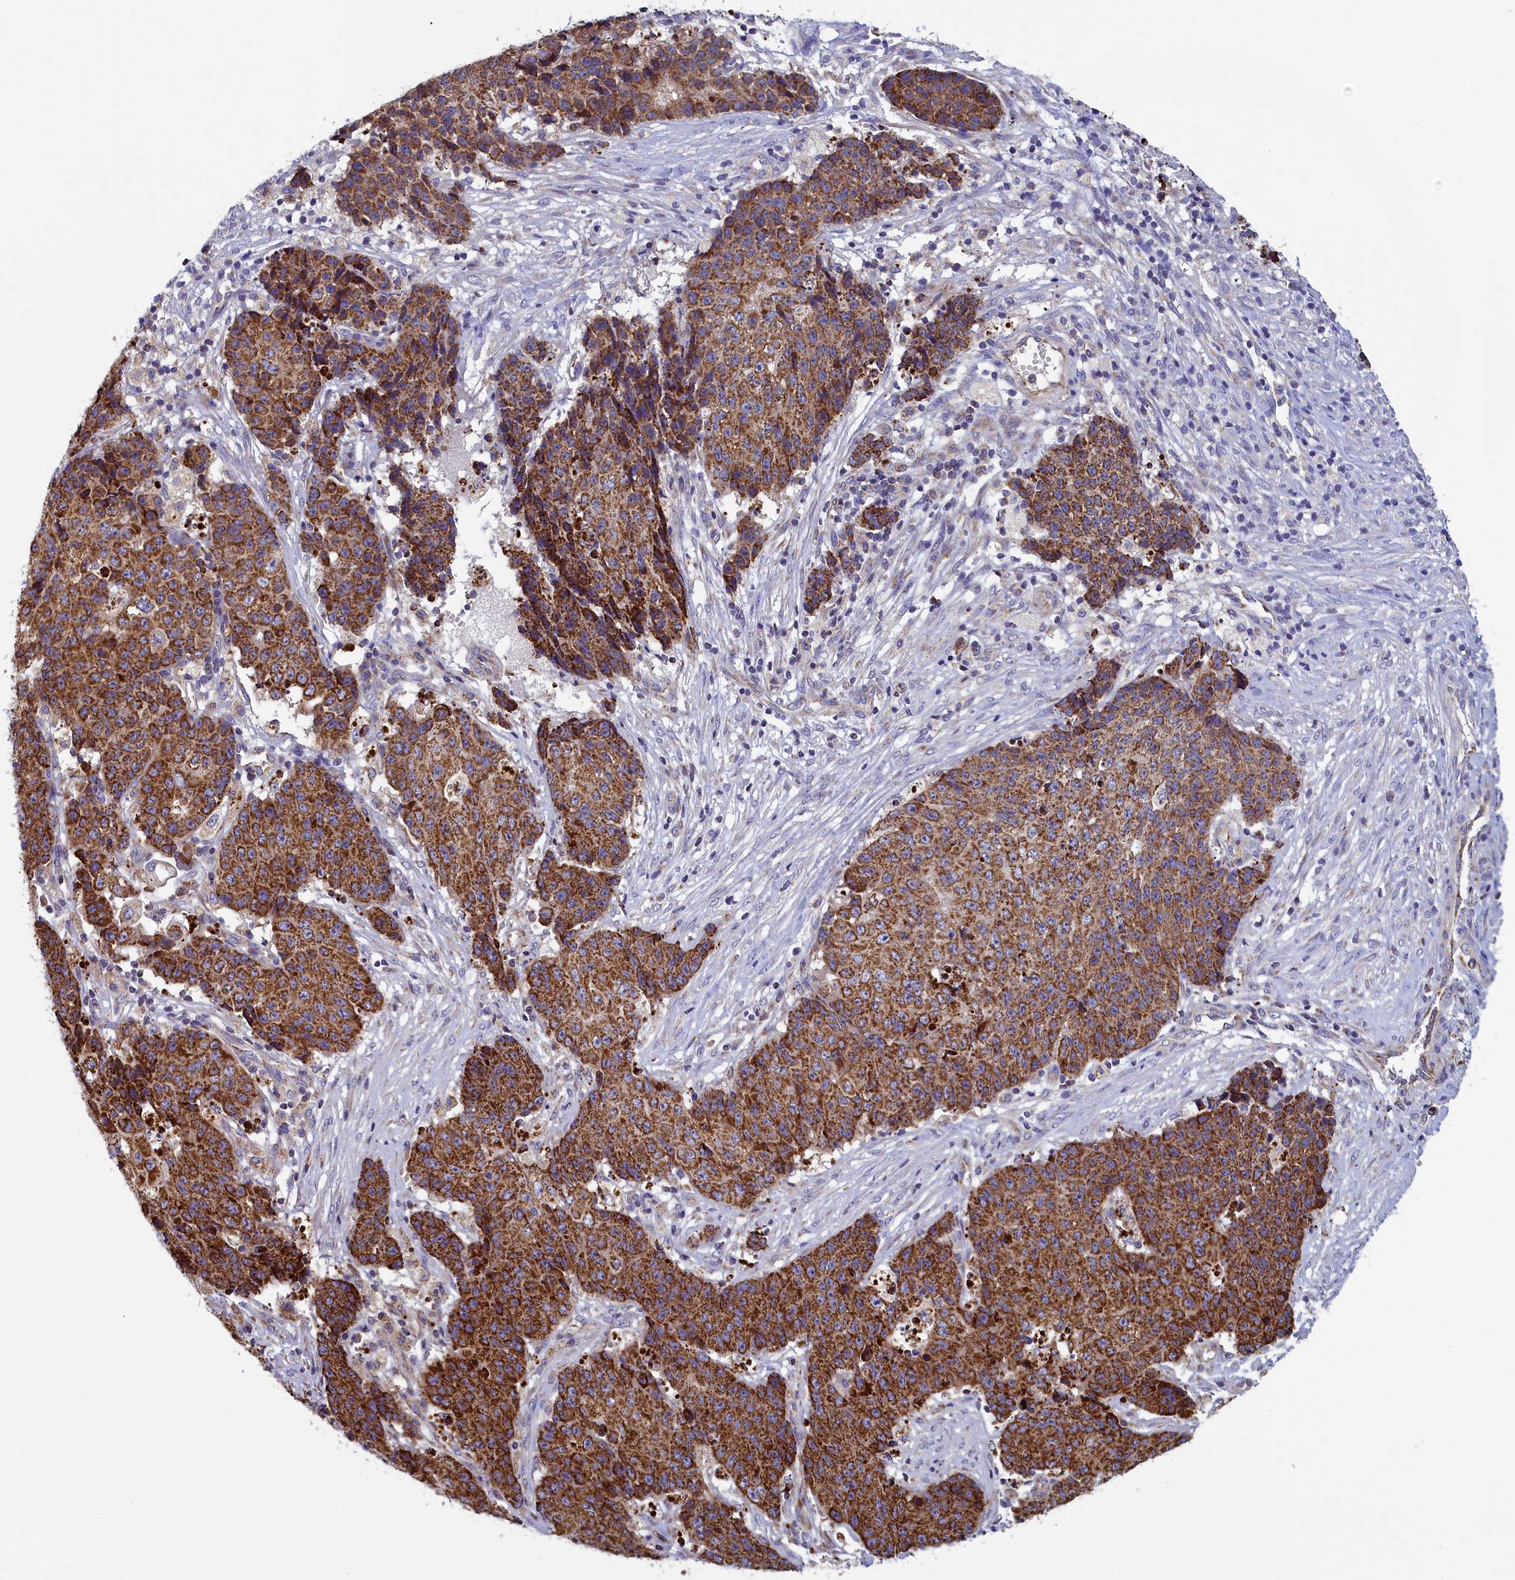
{"staining": {"intensity": "strong", "quantity": ">75%", "location": "cytoplasmic/membranous"}, "tissue": "ovarian cancer", "cell_type": "Tumor cells", "image_type": "cancer", "snomed": [{"axis": "morphology", "description": "Carcinoma, endometroid"}, {"axis": "topography", "description": "Ovary"}], "caption": "Human ovarian cancer (endometroid carcinoma) stained with a protein marker shows strong staining in tumor cells.", "gene": "IFT122", "patient": {"sex": "female", "age": 42}}